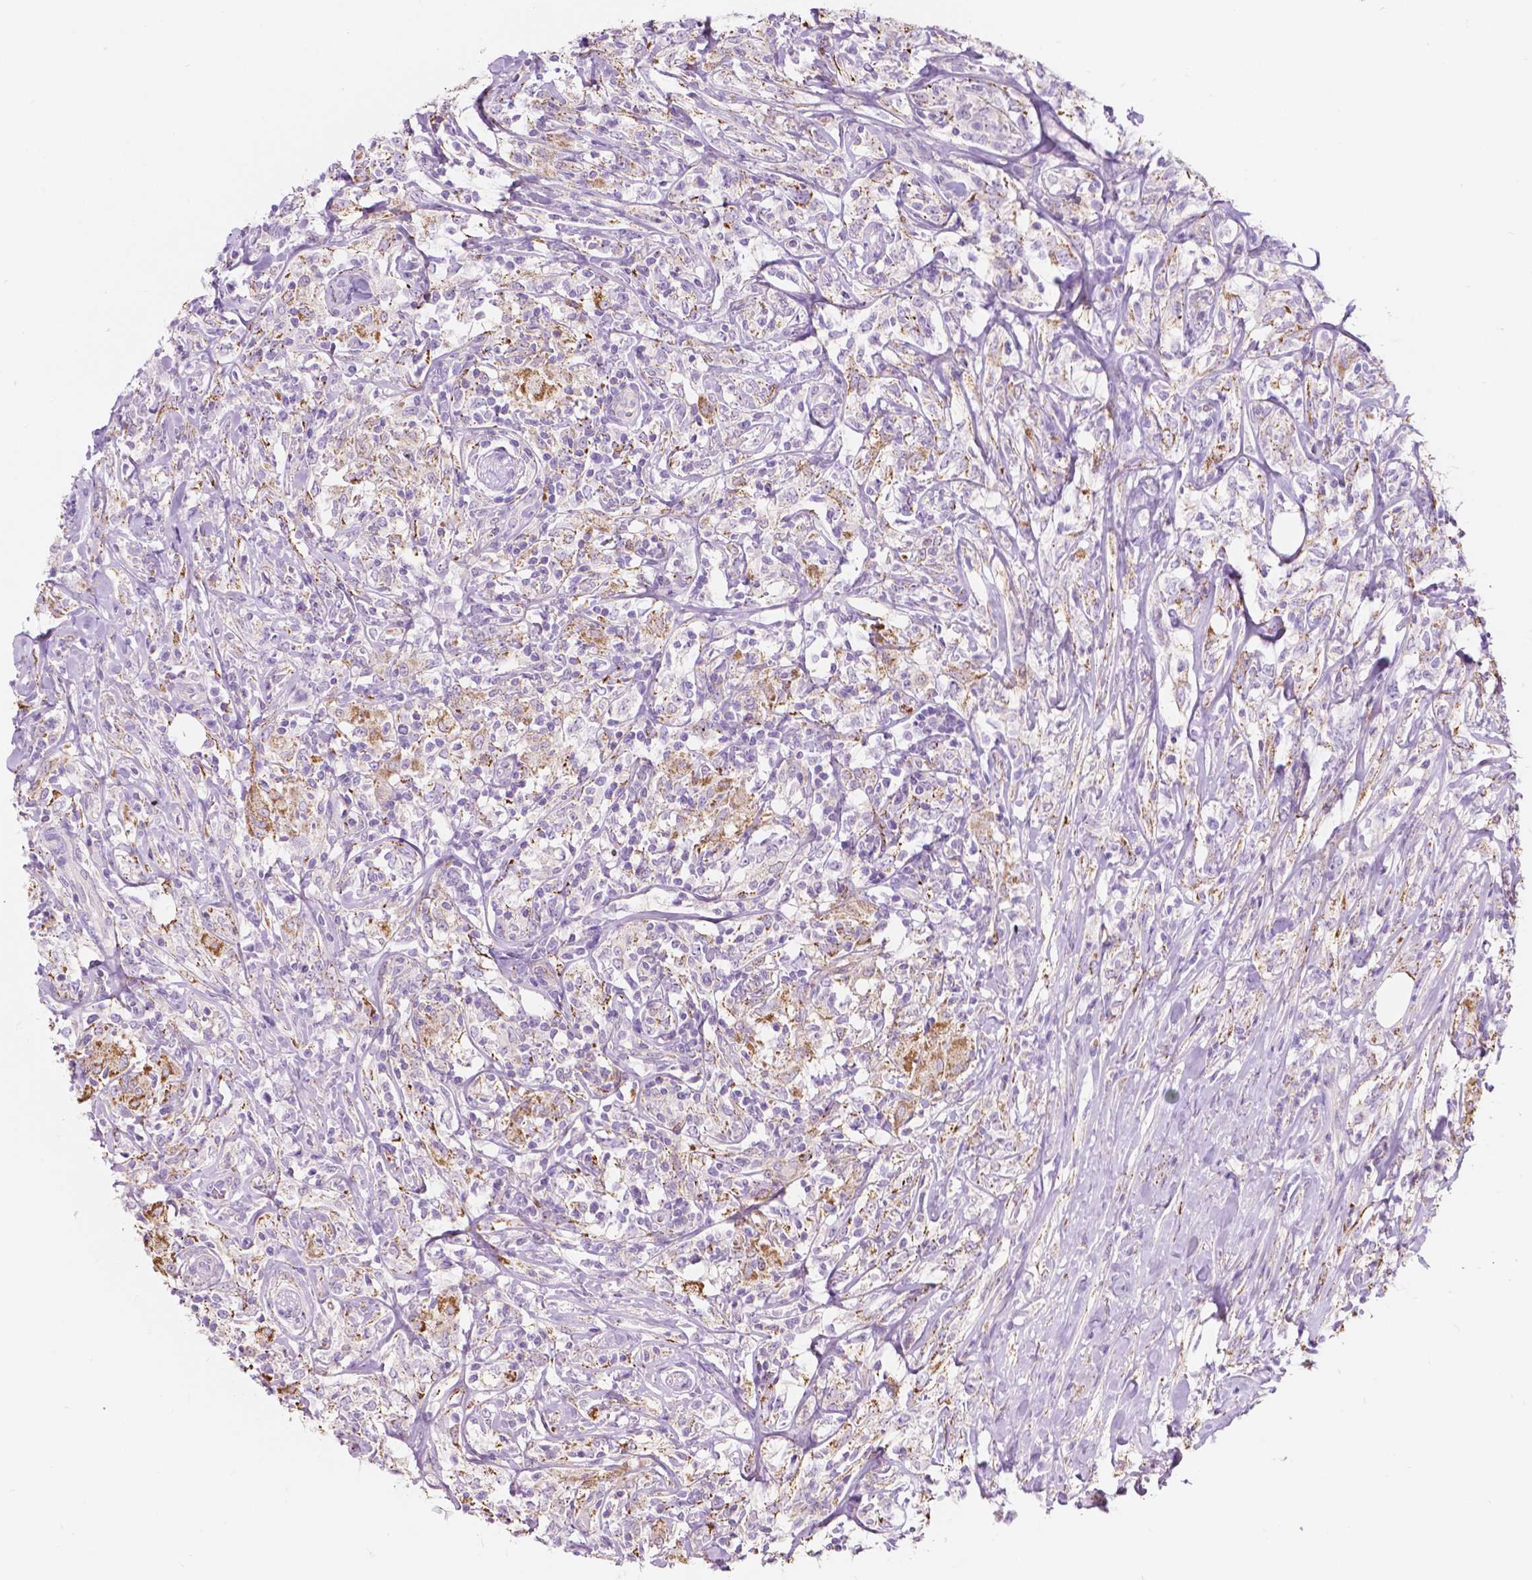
{"staining": {"intensity": "moderate", "quantity": "<25%", "location": "cytoplasmic/membranous"}, "tissue": "lymphoma", "cell_type": "Tumor cells", "image_type": "cancer", "snomed": [{"axis": "morphology", "description": "Malignant lymphoma, non-Hodgkin's type, High grade"}, {"axis": "topography", "description": "Lymph node"}], "caption": "Approximately <25% of tumor cells in human lymphoma exhibit moderate cytoplasmic/membranous protein expression as visualized by brown immunohistochemical staining.", "gene": "NOS1AP", "patient": {"sex": "female", "age": 84}}